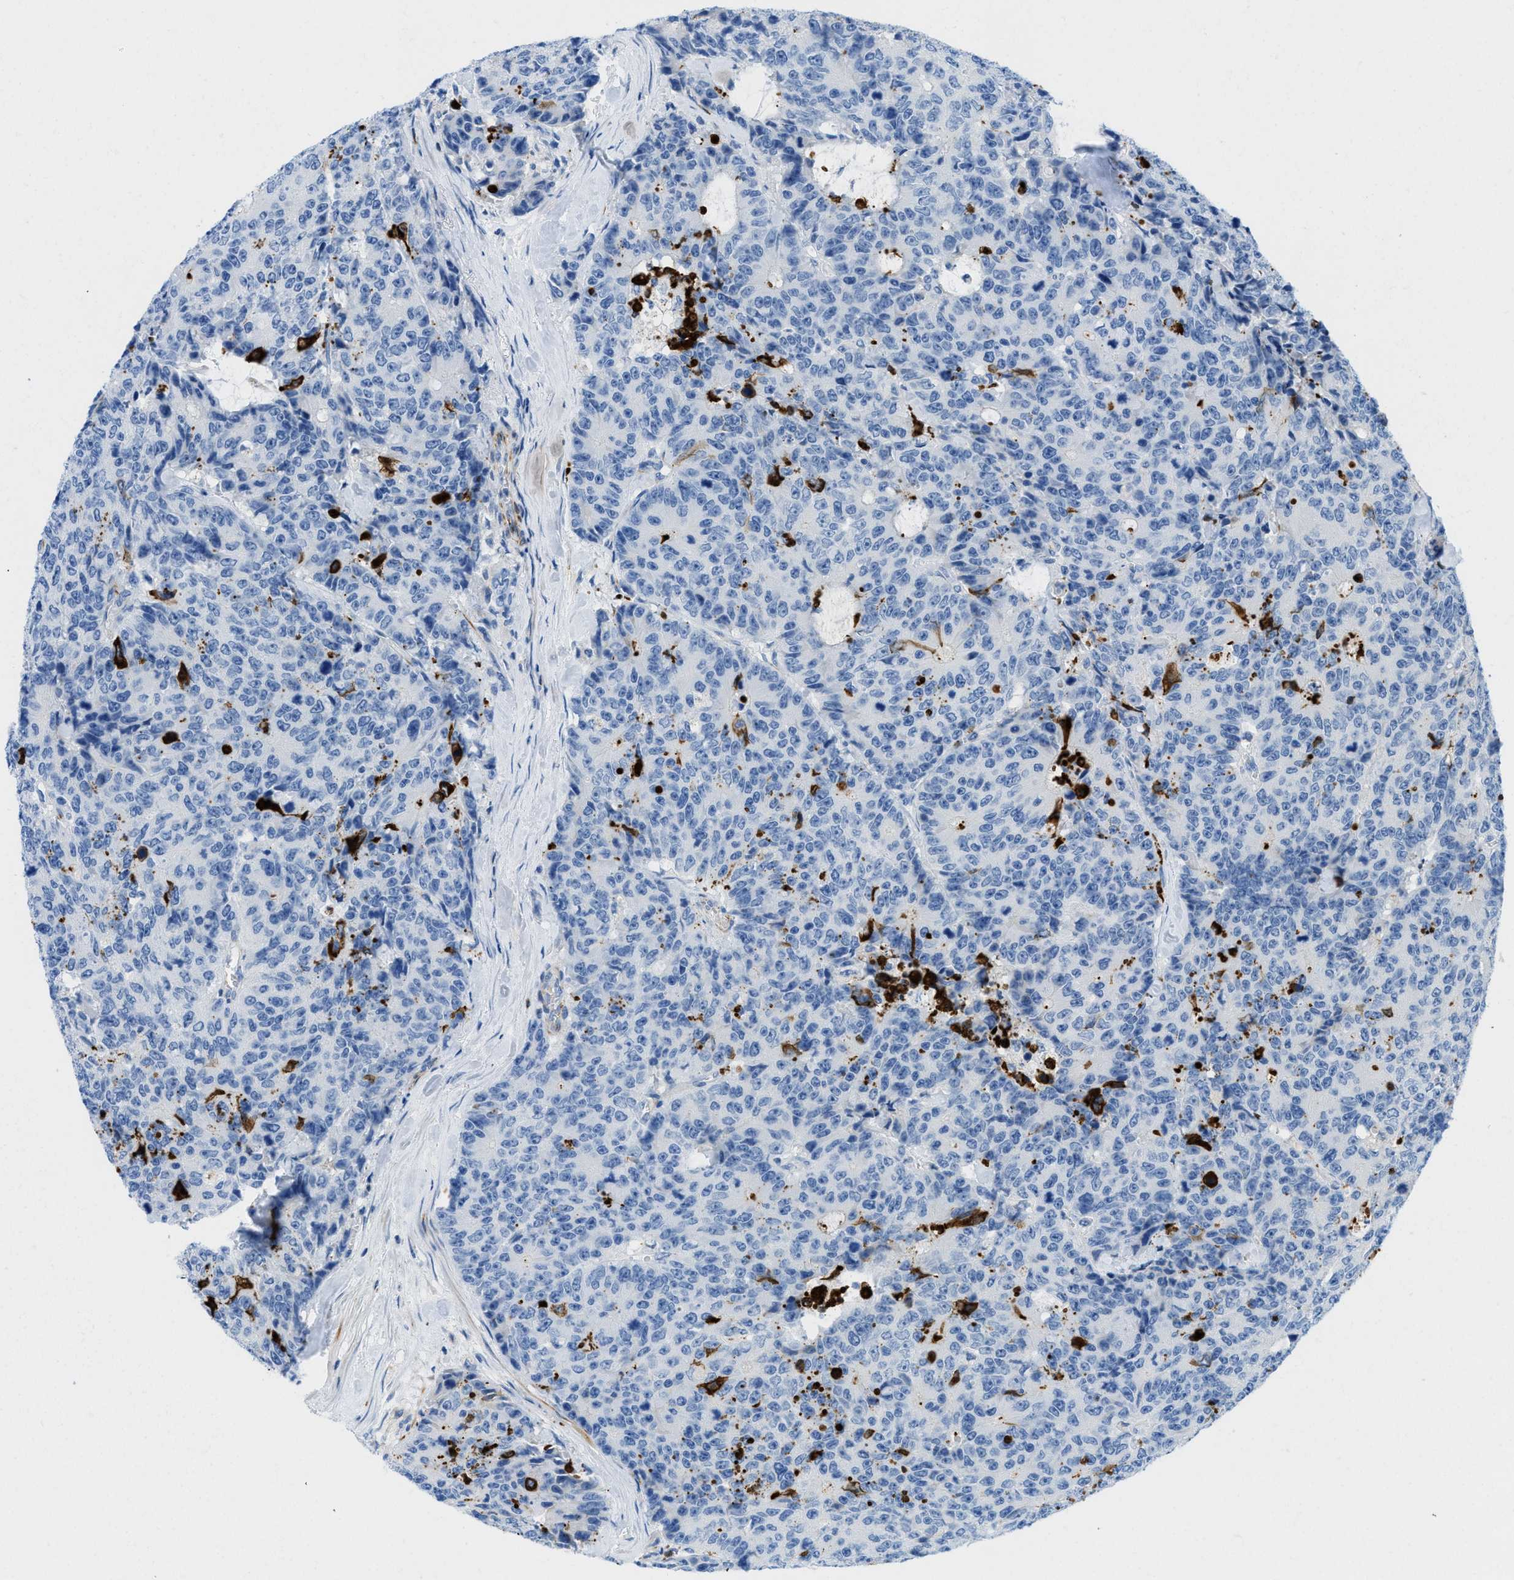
{"staining": {"intensity": "negative", "quantity": "none", "location": "none"}, "tissue": "colorectal cancer", "cell_type": "Tumor cells", "image_type": "cancer", "snomed": [{"axis": "morphology", "description": "Adenocarcinoma, NOS"}, {"axis": "topography", "description": "Colon"}], "caption": "The micrograph shows no significant positivity in tumor cells of colorectal cancer (adenocarcinoma).", "gene": "XCR1", "patient": {"sex": "female", "age": 86}}